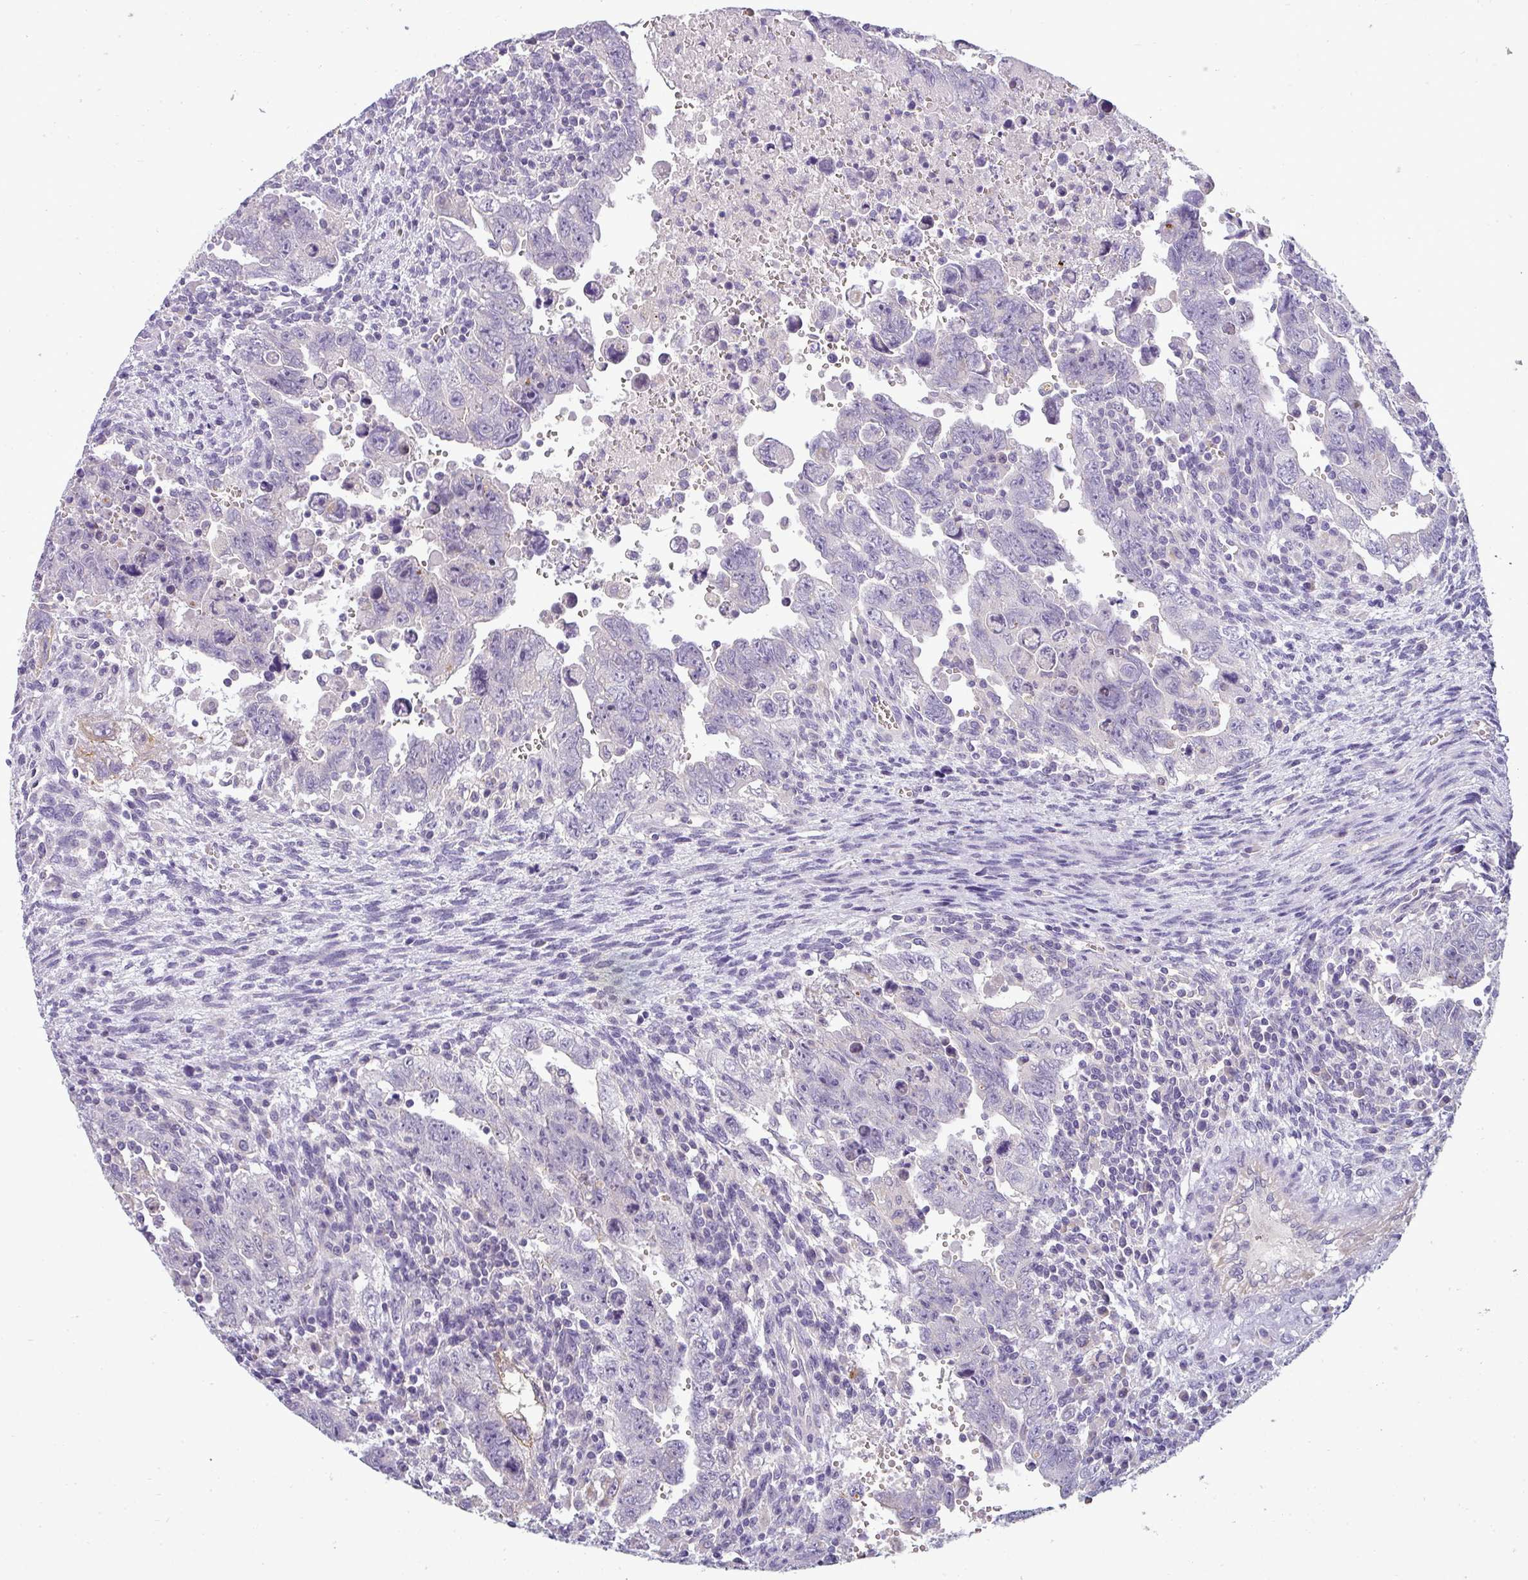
{"staining": {"intensity": "negative", "quantity": "none", "location": "none"}, "tissue": "testis cancer", "cell_type": "Tumor cells", "image_type": "cancer", "snomed": [{"axis": "morphology", "description": "Carcinoma, Embryonal, NOS"}, {"axis": "topography", "description": "Testis"}], "caption": "Immunohistochemistry (IHC) micrograph of neoplastic tissue: human testis embryonal carcinoma stained with DAB (3,3'-diaminobenzidine) exhibits no significant protein expression in tumor cells. (DAB immunohistochemistry (IHC), high magnification).", "gene": "ASXL3", "patient": {"sex": "male", "age": 28}}